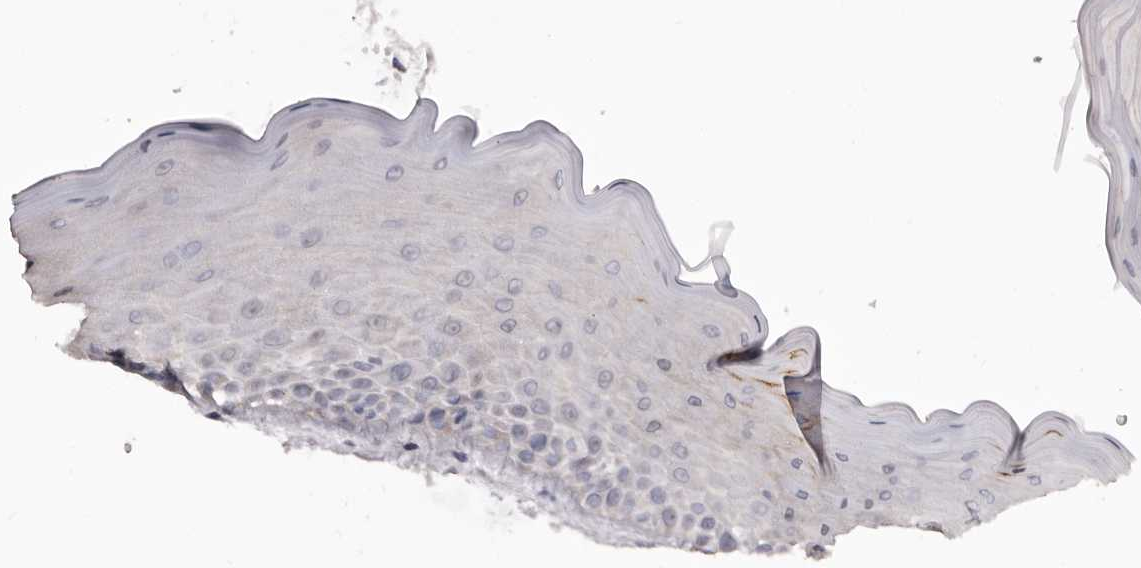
{"staining": {"intensity": "weak", "quantity": "<25%", "location": "cytoplasmic/membranous"}, "tissue": "oral mucosa", "cell_type": "Squamous epithelial cells", "image_type": "normal", "snomed": [{"axis": "morphology", "description": "Normal tissue, NOS"}, {"axis": "topography", "description": "Oral tissue"}], "caption": "This is an IHC photomicrograph of unremarkable human oral mucosa. There is no positivity in squamous epithelial cells.", "gene": "CASQ1", "patient": {"sex": "male", "age": 13}}